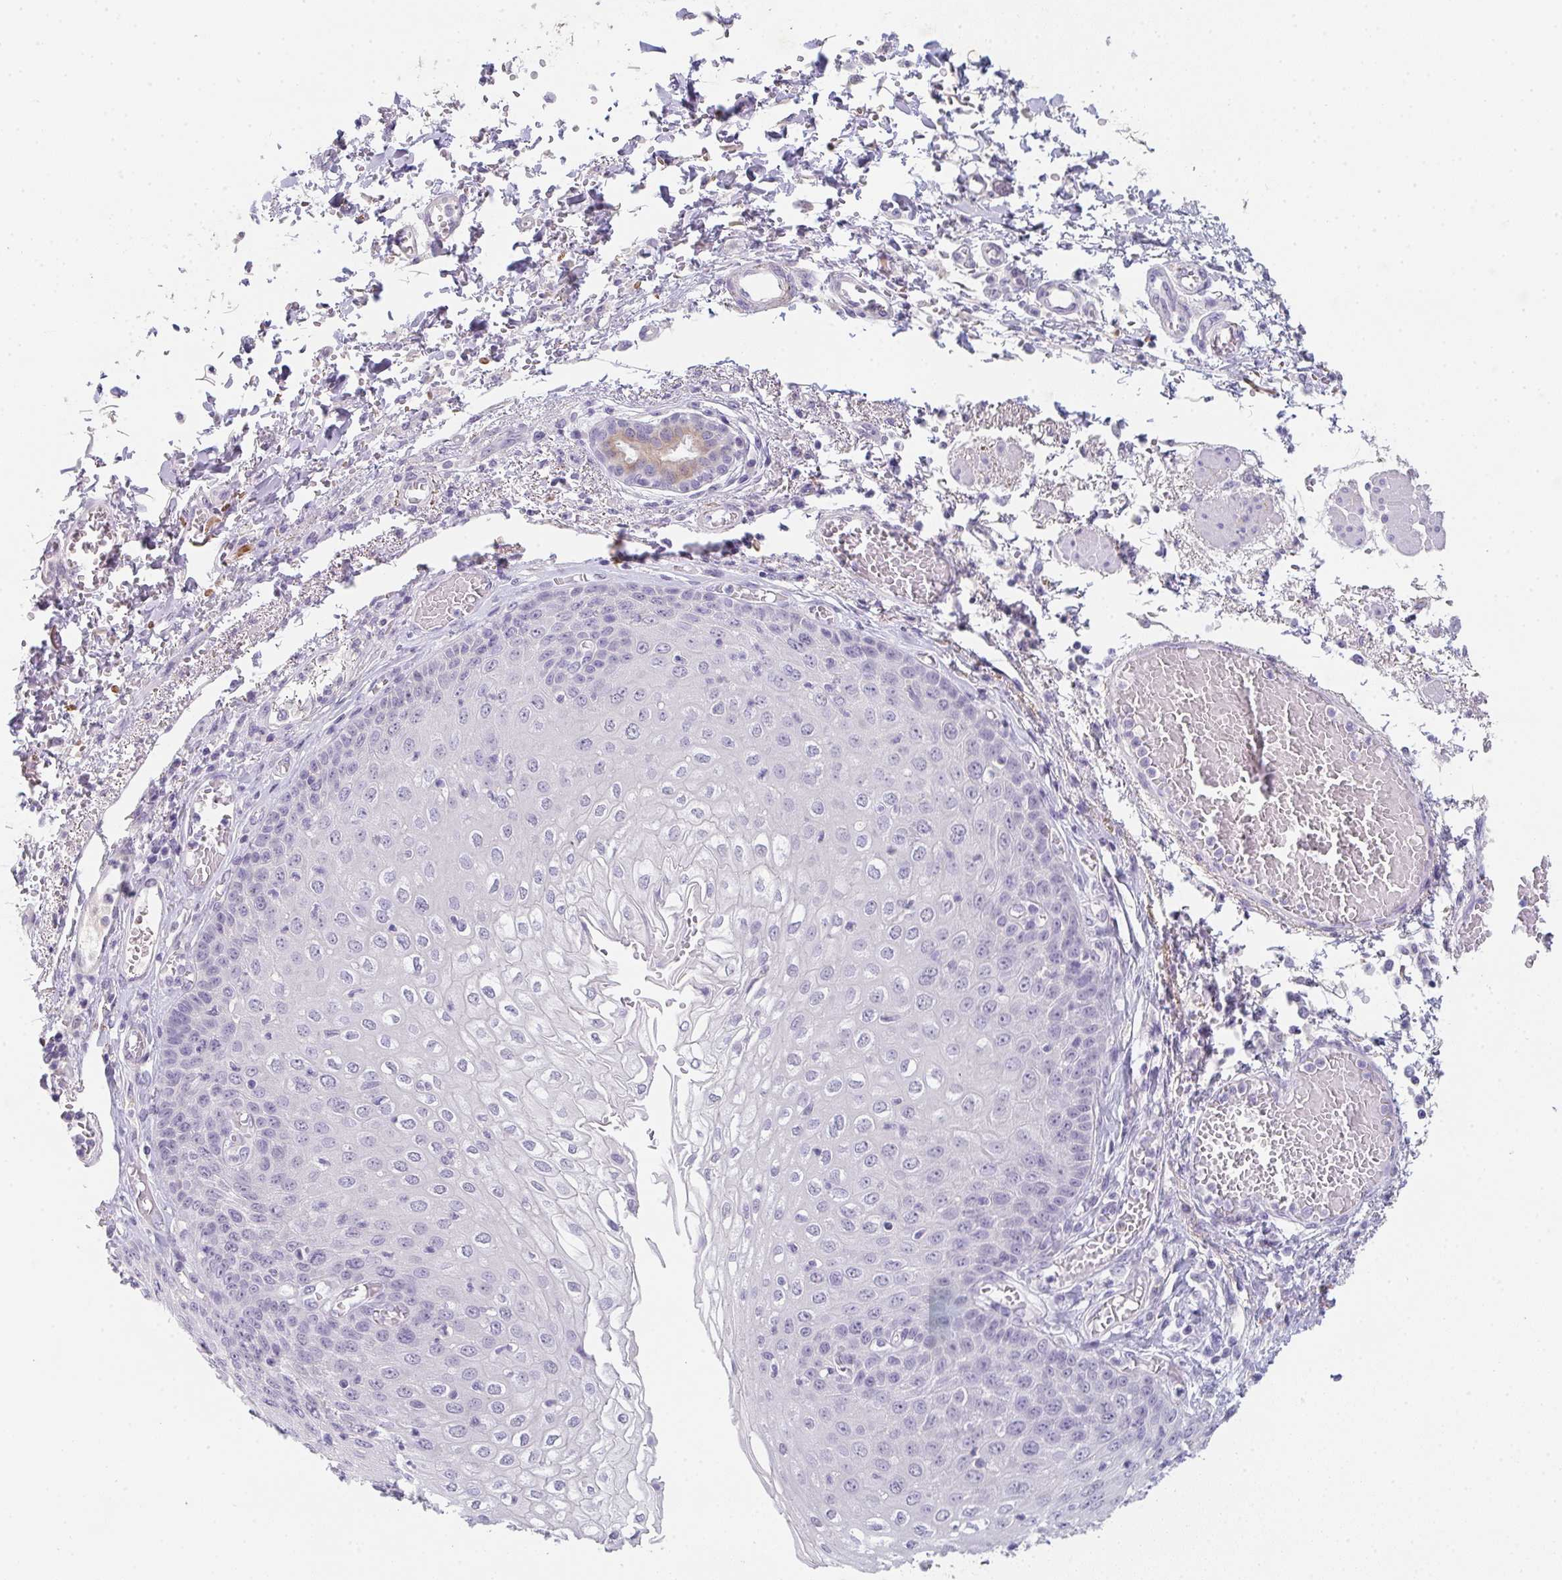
{"staining": {"intensity": "negative", "quantity": "none", "location": "none"}, "tissue": "esophagus", "cell_type": "Squamous epithelial cells", "image_type": "normal", "snomed": [{"axis": "morphology", "description": "Normal tissue, NOS"}, {"axis": "morphology", "description": "Adenocarcinoma, NOS"}, {"axis": "topography", "description": "Esophagus"}], "caption": "Normal esophagus was stained to show a protein in brown. There is no significant positivity in squamous epithelial cells. (DAB (3,3'-diaminobenzidine) IHC with hematoxylin counter stain).", "gene": "C1QTNF8", "patient": {"sex": "male", "age": 81}}